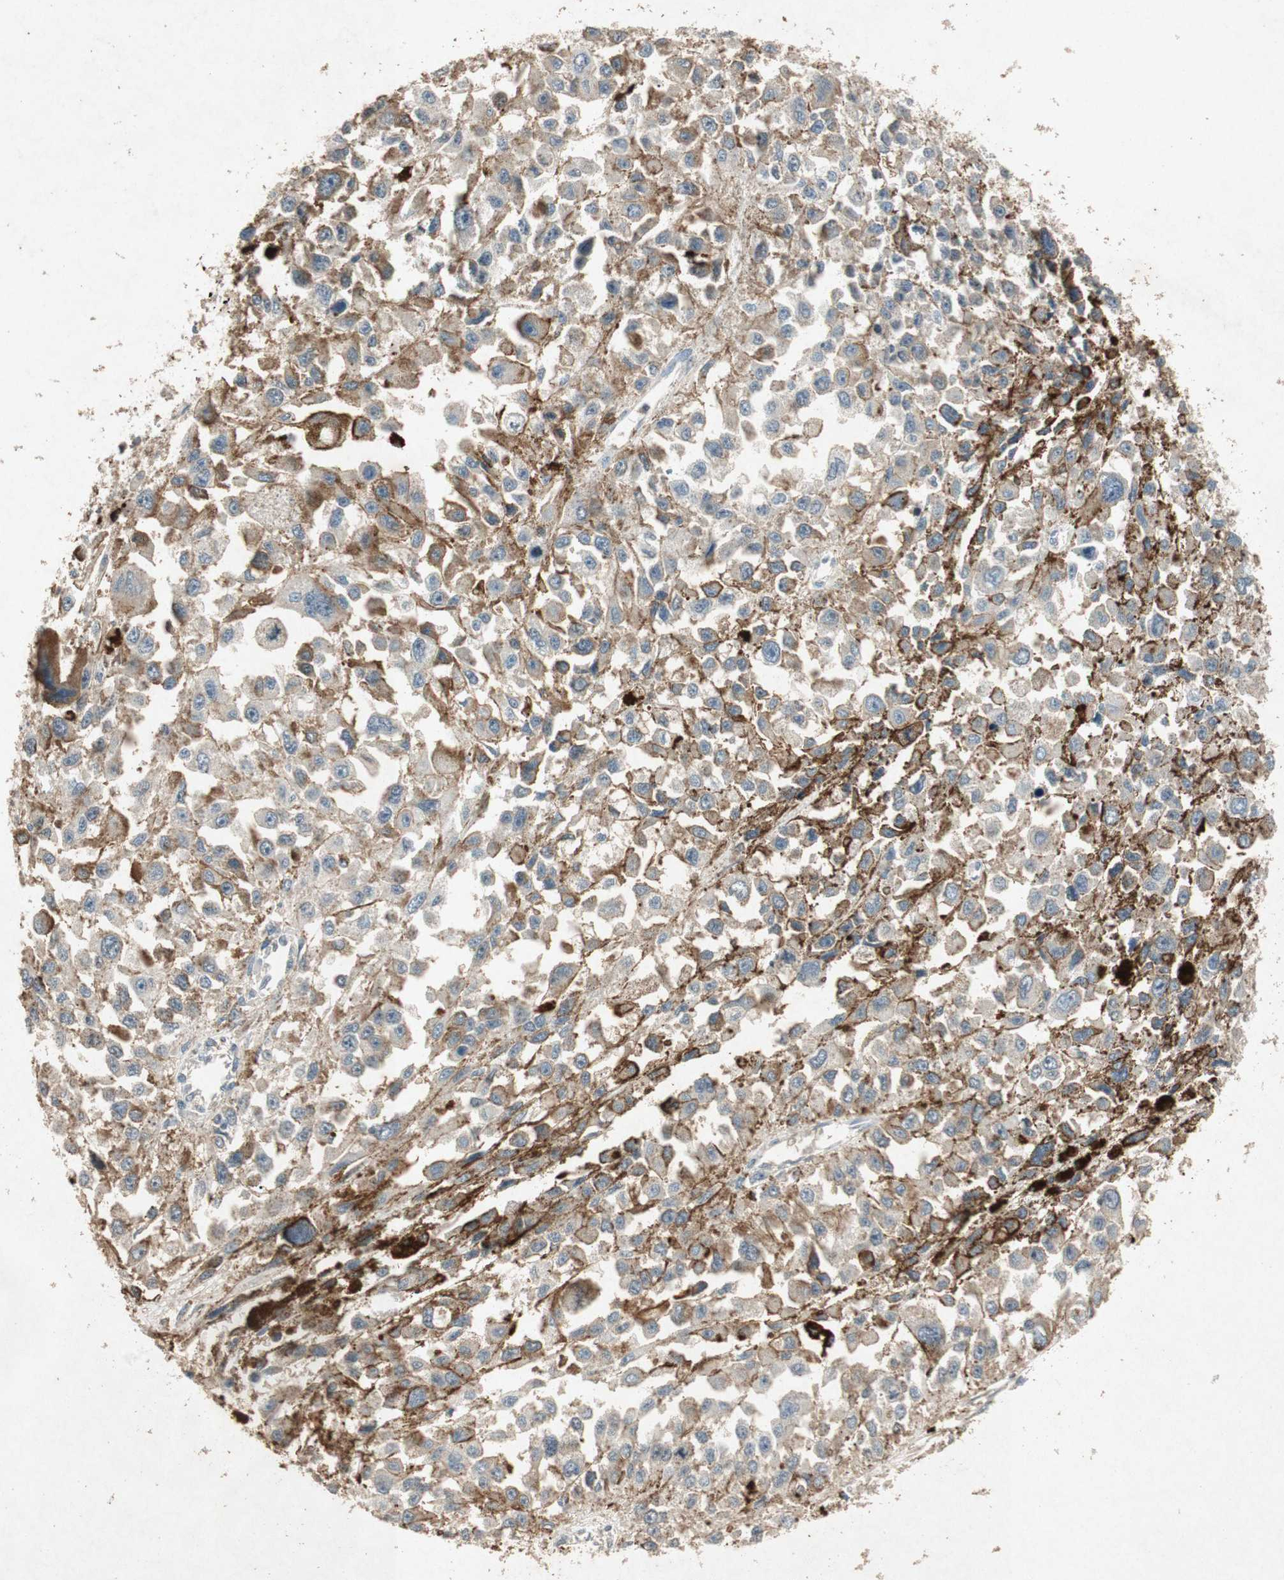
{"staining": {"intensity": "weak", "quantity": ">75%", "location": "cytoplasmic/membranous"}, "tissue": "melanoma", "cell_type": "Tumor cells", "image_type": "cancer", "snomed": [{"axis": "morphology", "description": "Malignant melanoma, Metastatic site"}, {"axis": "topography", "description": "Lymph node"}], "caption": "Malignant melanoma (metastatic site) stained with a brown dye exhibits weak cytoplasmic/membranous positive expression in about >75% of tumor cells.", "gene": "MSRB1", "patient": {"sex": "male", "age": 59}}